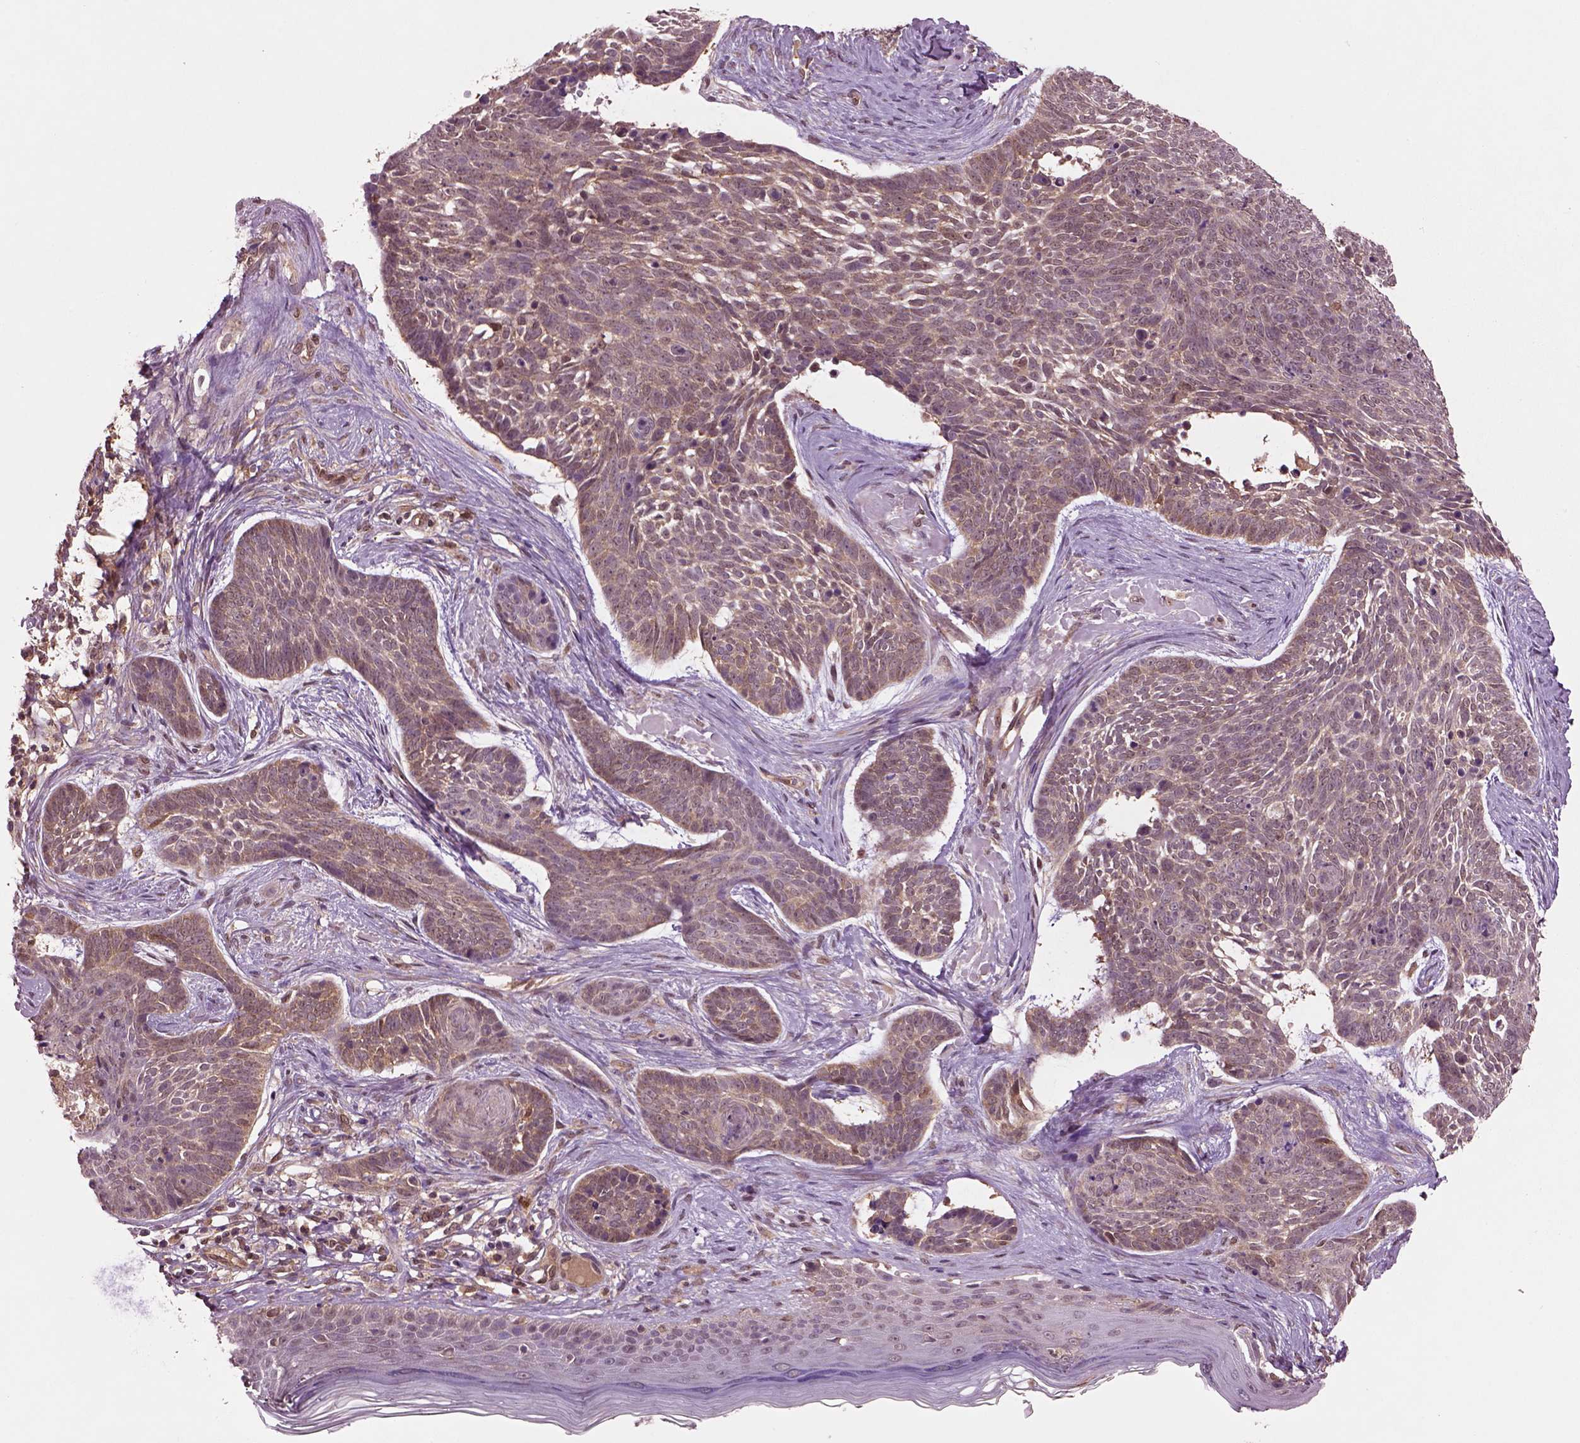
{"staining": {"intensity": "moderate", "quantity": ">75%", "location": "cytoplasmic/membranous"}, "tissue": "skin cancer", "cell_type": "Tumor cells", "image_type": "cancer", "snomed": [{"axis": "morphology", "description": "Basal cell carcinoma"}, {"axis": "topography", "description": "Skin"}], "caption": "Moderate cytoplasmic/membranous staining for a protein is present in about >75% of tumor cells of skin basal cell carcinoma using IHC.", "gene": "MDP1", "patient": {"sex": "male", "age": 85}}